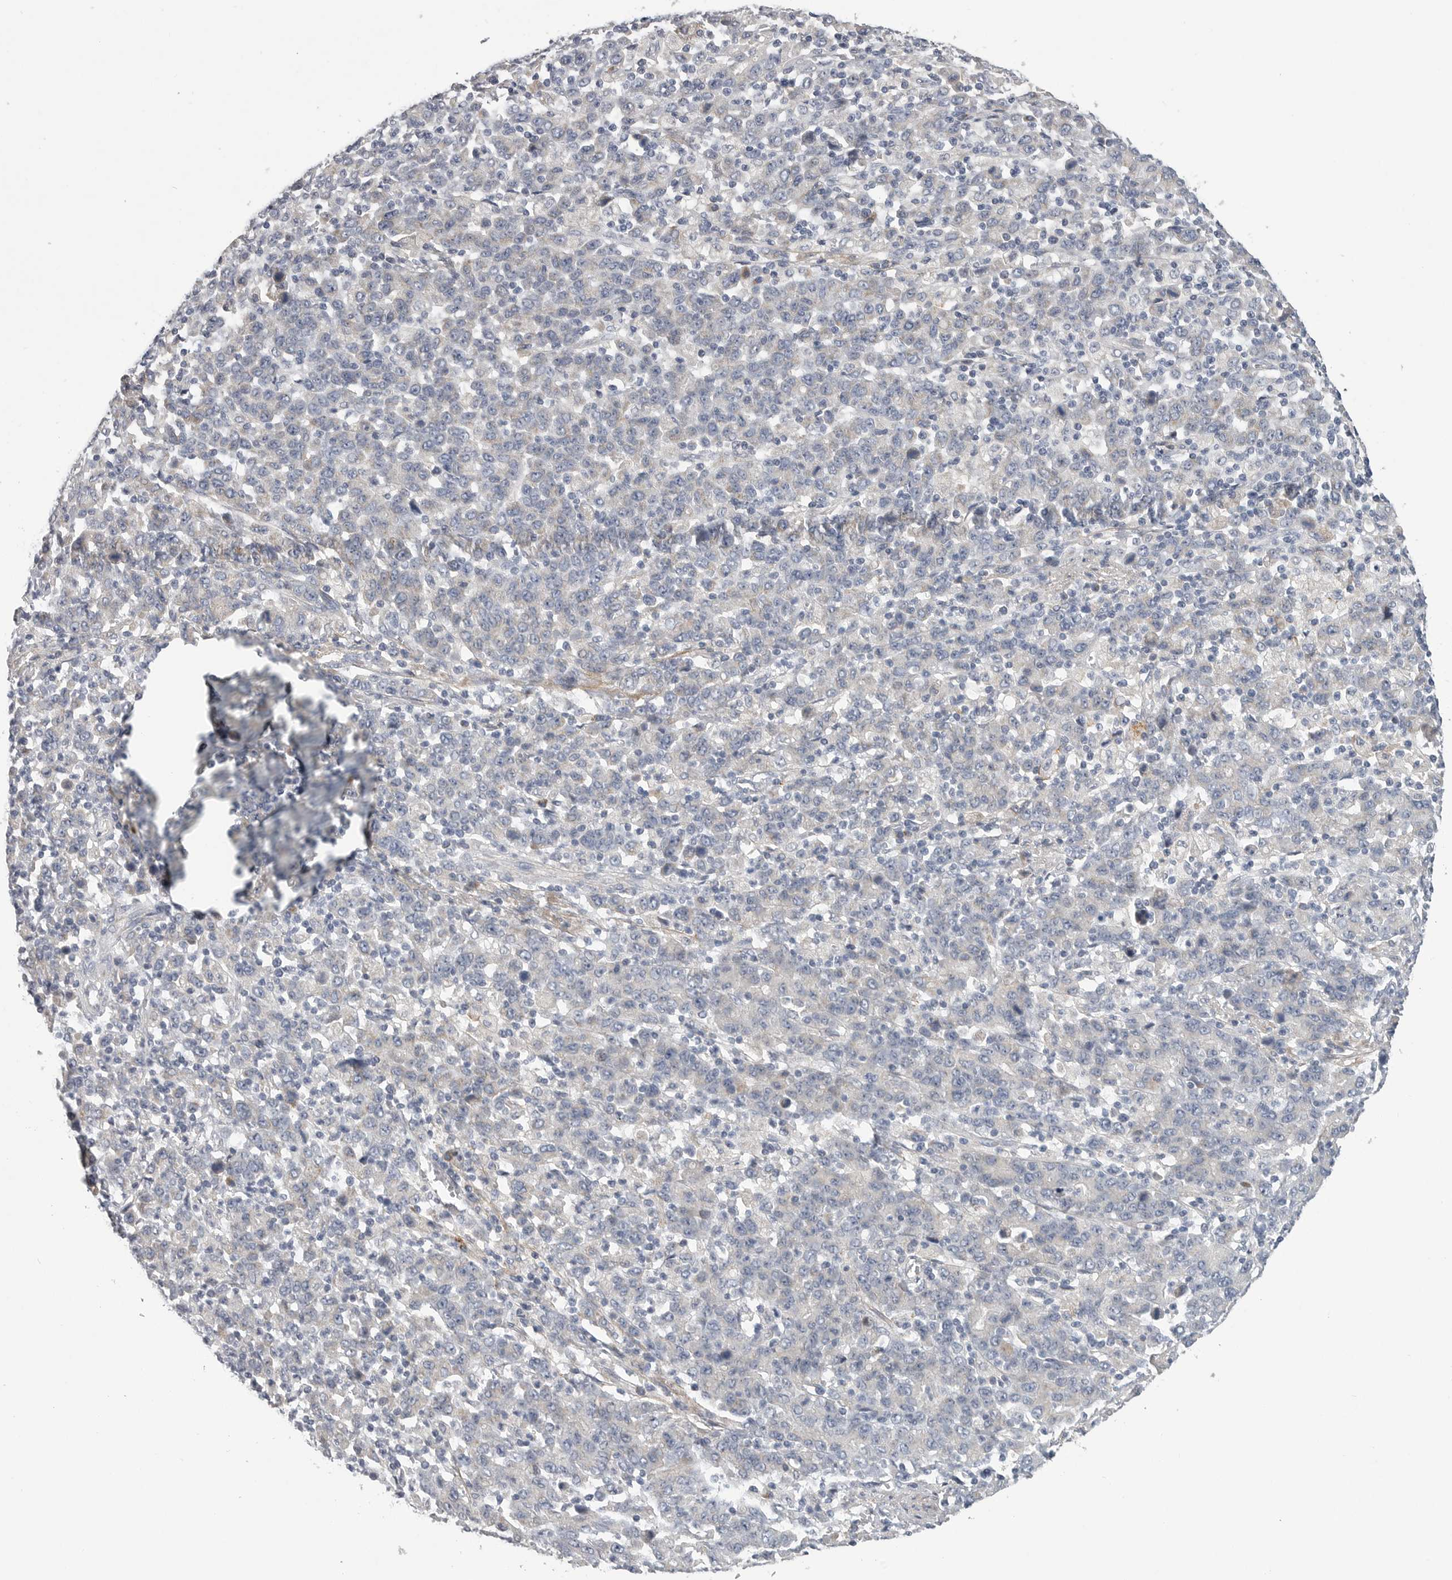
{"staining": {"intensity": "negative", "quantity": "none", "location": "none"}, "tissue": "stomach cancer", "cell_type": "Tumor cells", "image_type": "cancer", "snomed": [{"axis": "morphology", "description": "Adenocarcinoma, NOS"}, {"axis": "topography", "description": "Stomach, upper"}], "caption": "DAB (3,3'-diaminobenzidine) immunohistochemical staining of human adenocarcinoma (stomach) exhibits no significant positivity in tumor cells.", "gene": "SDC3", "patient": {"sex": "male", "age": 69}}